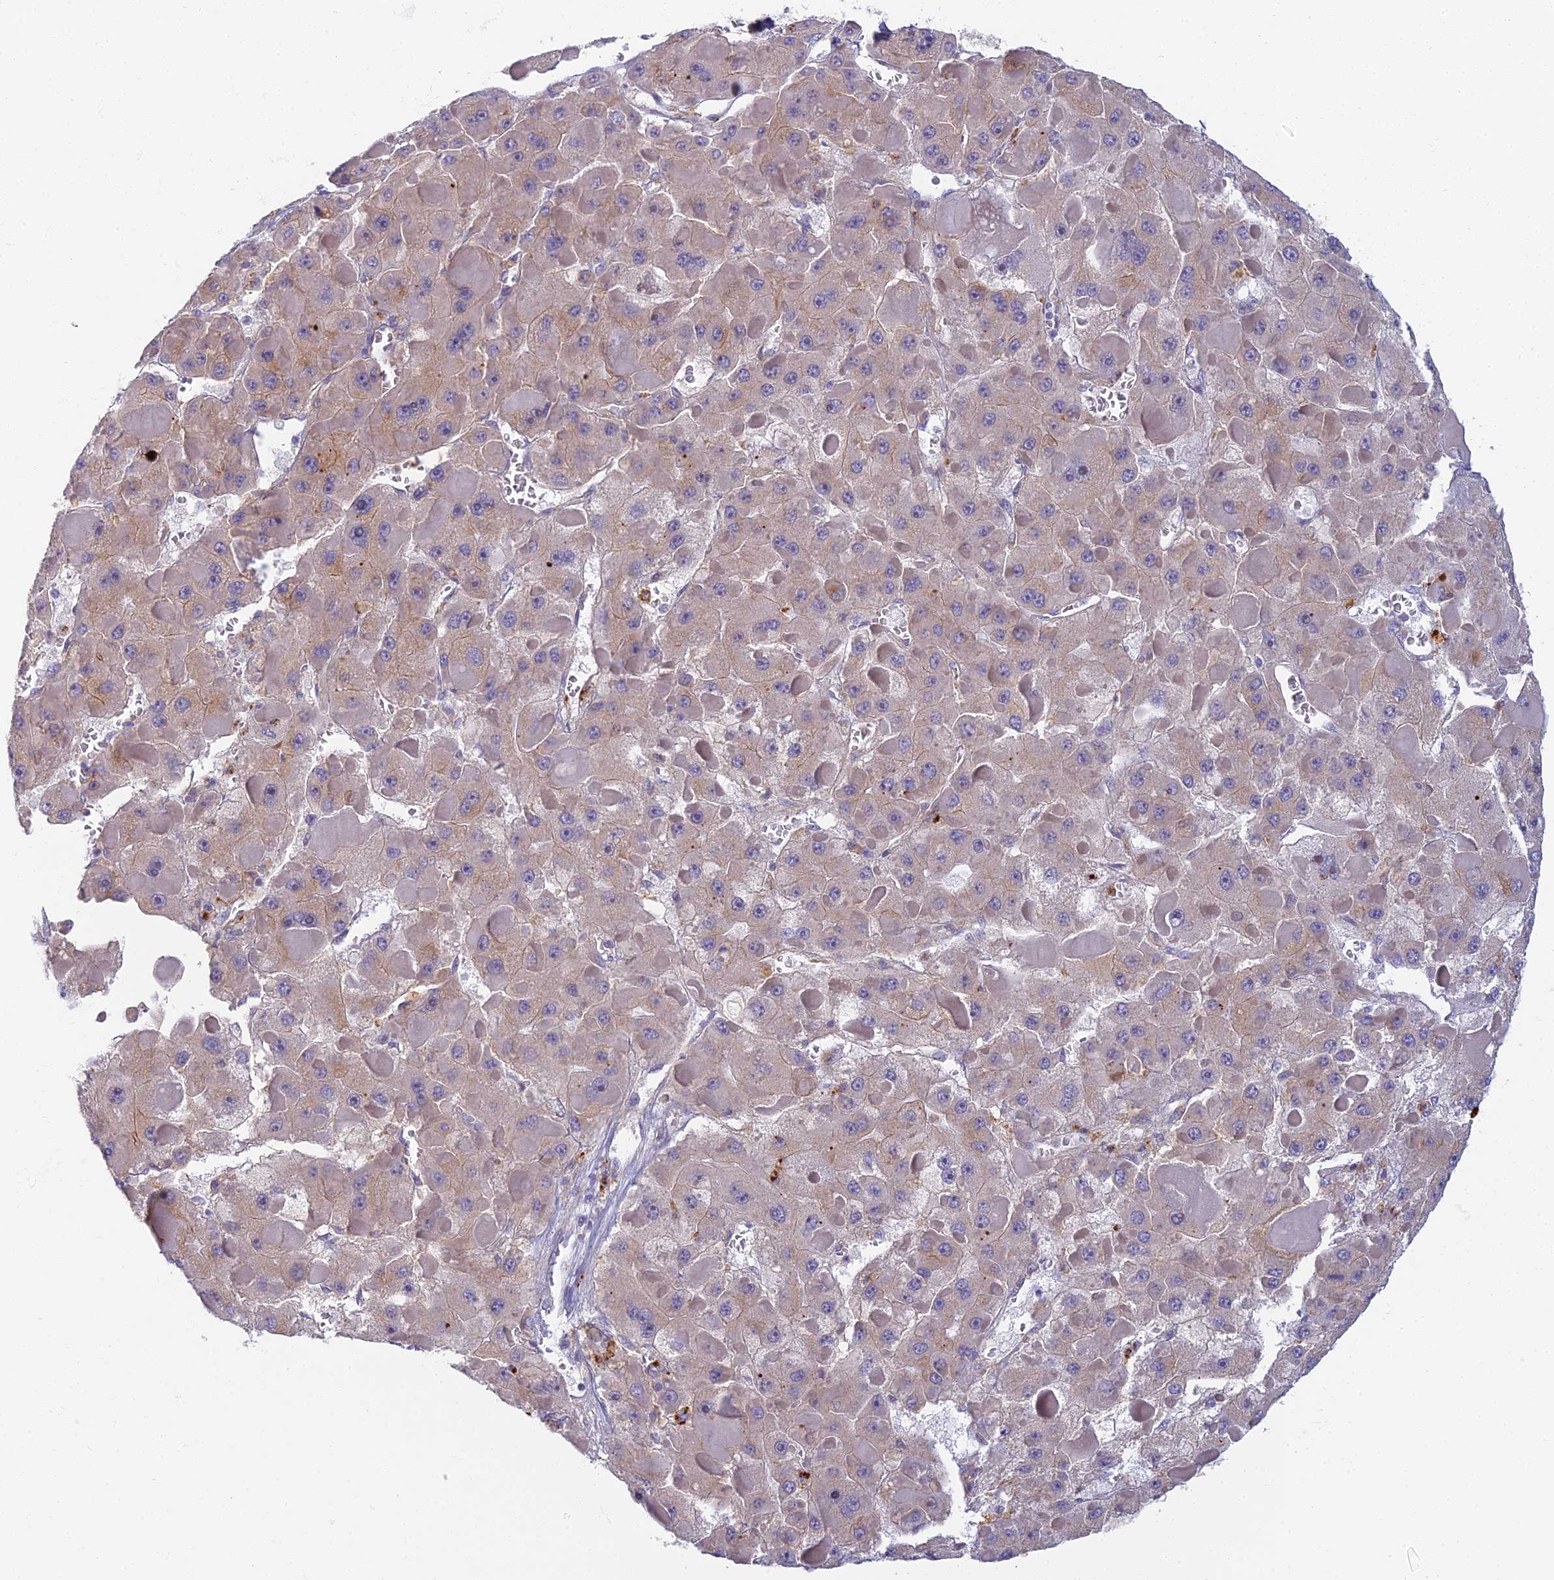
{"staining": {"intensity": "moderate", "quantity": "<25%", "location": "cytoplasmic/membranous"}, "tissue": "liver cancer", "cell_type": "Tumor cells", "image_type": "cancer", "snomed": [{"axis": "morphology", "description": "Carcinoma, Hepatocellular, NOS"}, {"axis": "topography", "description": "Liver"}], "caption": "This photomicrograph demonstrates immunohistochemistry (IHC) staining of liver hepatocellular carcinoma, with low moderate cytoplasmic/membranous staining in about <25% of tumor cells.", "gene": "PROX2", "patient": {"sex": "female", "age": 73}}